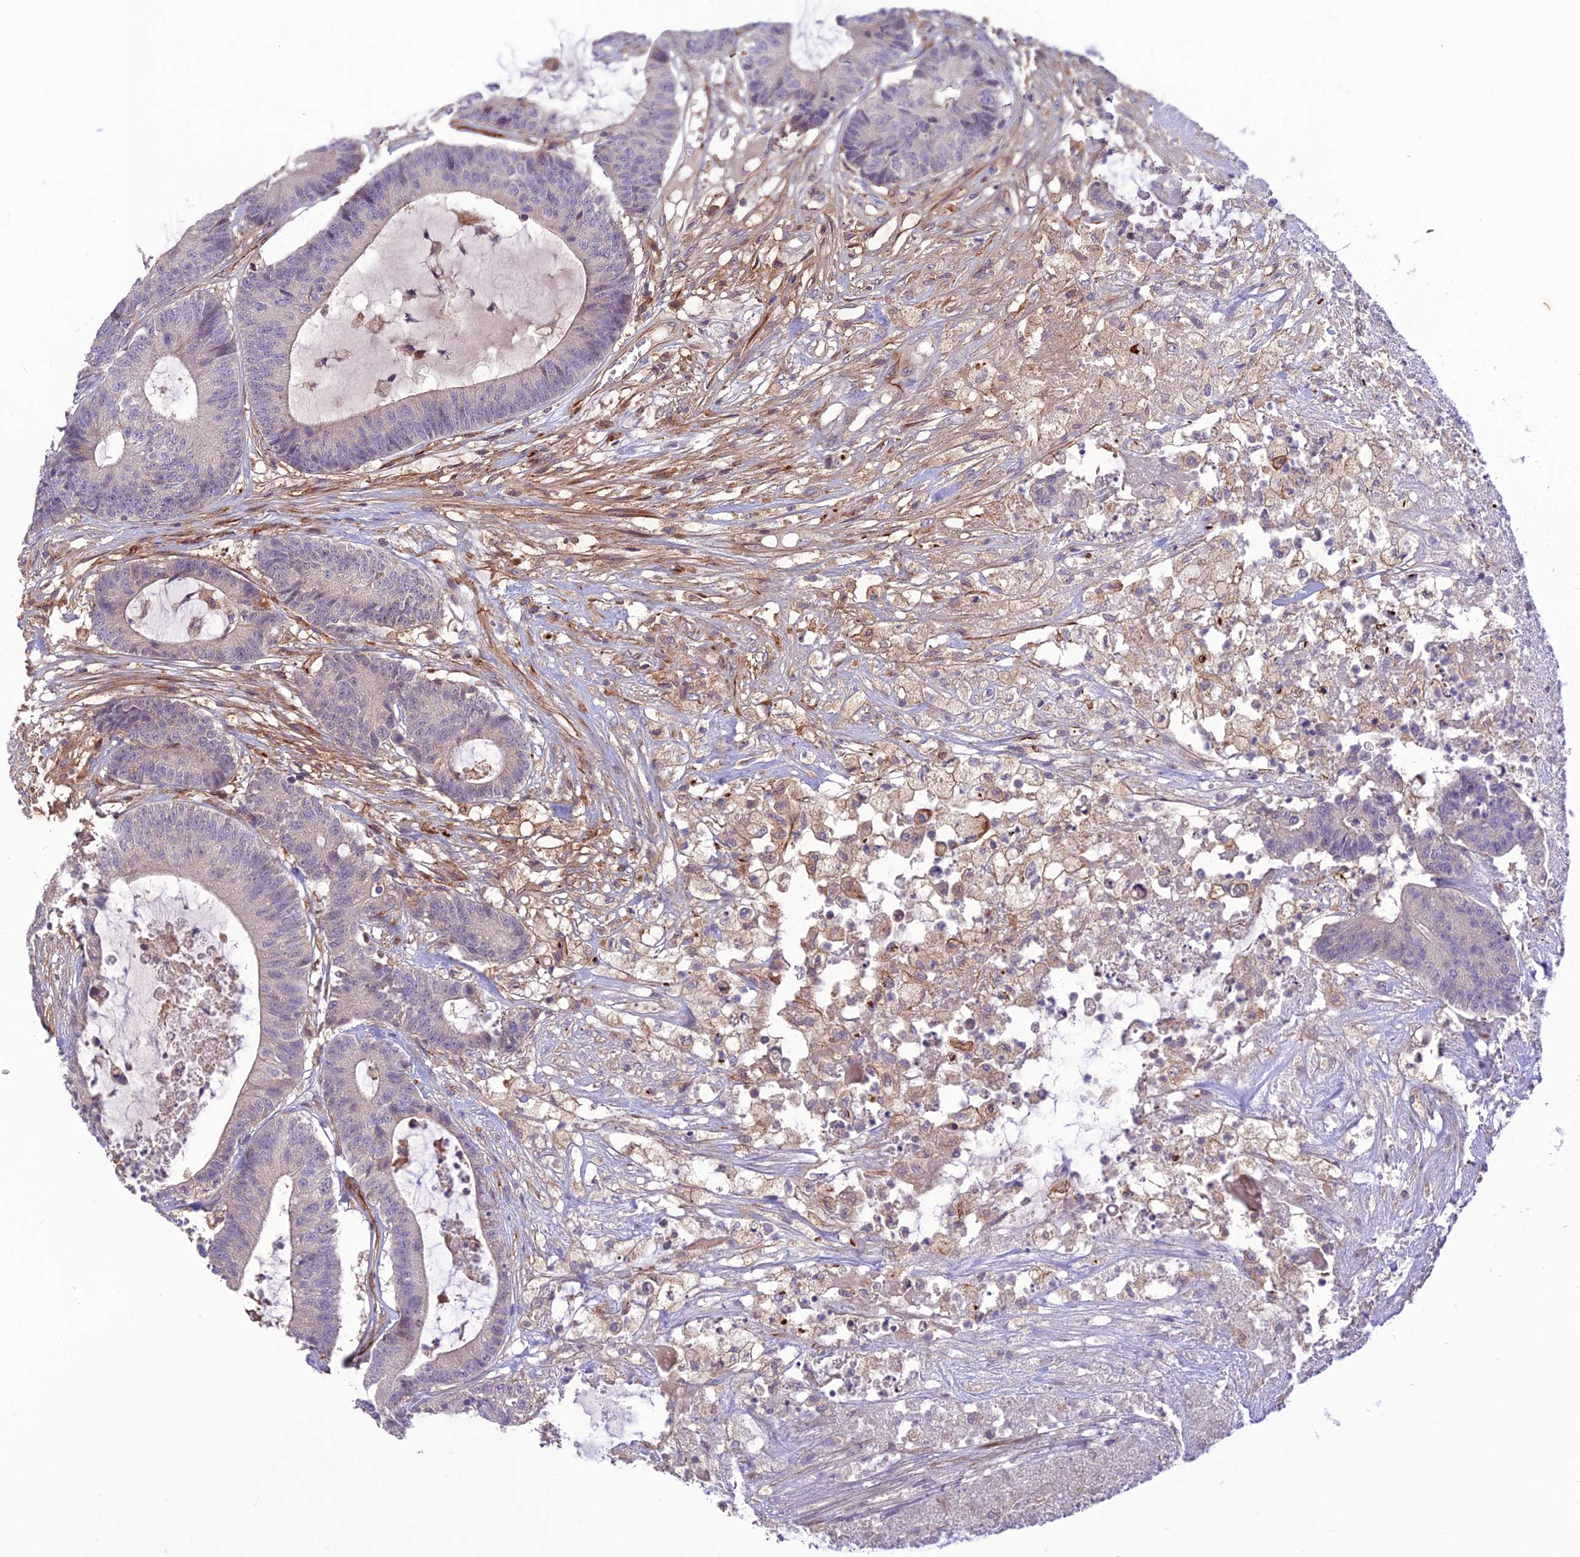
{"staining": {"intensity": "negative", "quantity": "none", "location": "none"}, "tissue": "colorectal cancer", "cell_type": "Tumor cells", "image_type": "cancer", "snomed": [{"axis": "morphology", "description": "Adenocarcinoma, NOS"}, {"axis": "topography", "description": "Colon"}], "caption": "This is an immunohistochemistry image of human colorectal cancer (adenocarcinoma). There is no expression in tumor cells.", "gene": "ST8SIA5", "patient": {"sex": "female", "age": 84}}